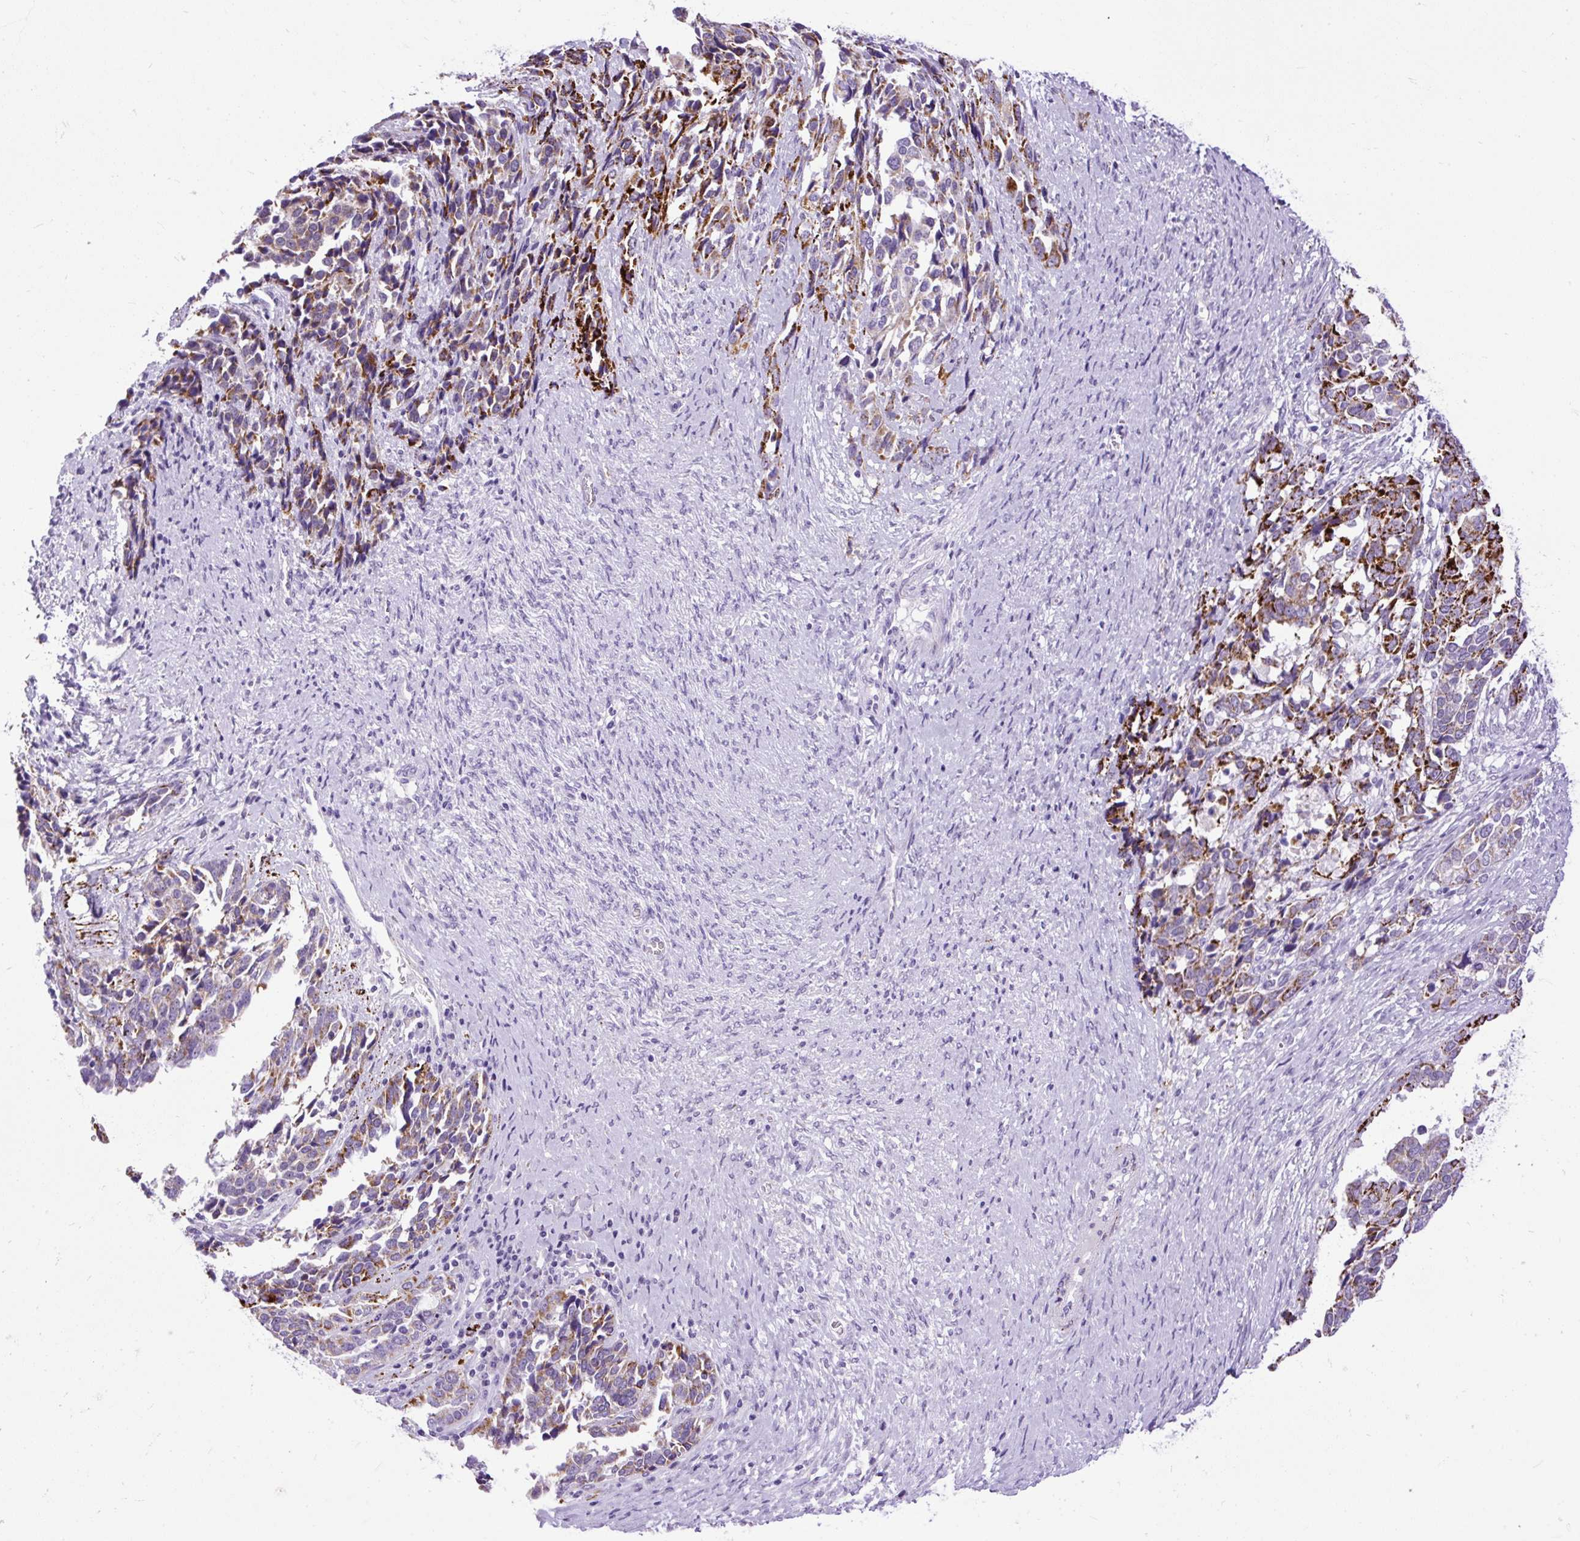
{"staining": {"intensity": "moderate", "quantity": "25%-75%", "location": "cytoplasmic/membranous"}, "tissue": "ovarian cancer", "cell_type": "Tumor cells", "image_type": "cancer", "snomed": [{"axis": "morphology", "description": "Cystadenocarcinoma, serous, NOS"}, {"axis": "topography", "description": "Ovary"}], "caption": "Immunohistochemistry staining of ovarian serous cystadenocarcinoma, which shows medium levels of moderate cytoplasmic/membranous staining in about 25%-75% of tumor cells indicating moderate cytoplasmic/membranous protein staining. The staining was performed using DAB (brown) for protein detection and nuclei were counterstained in hematoxylin (blue).", "gene": "ZNF256", "patient": {"sex": "female", "age": 44}}